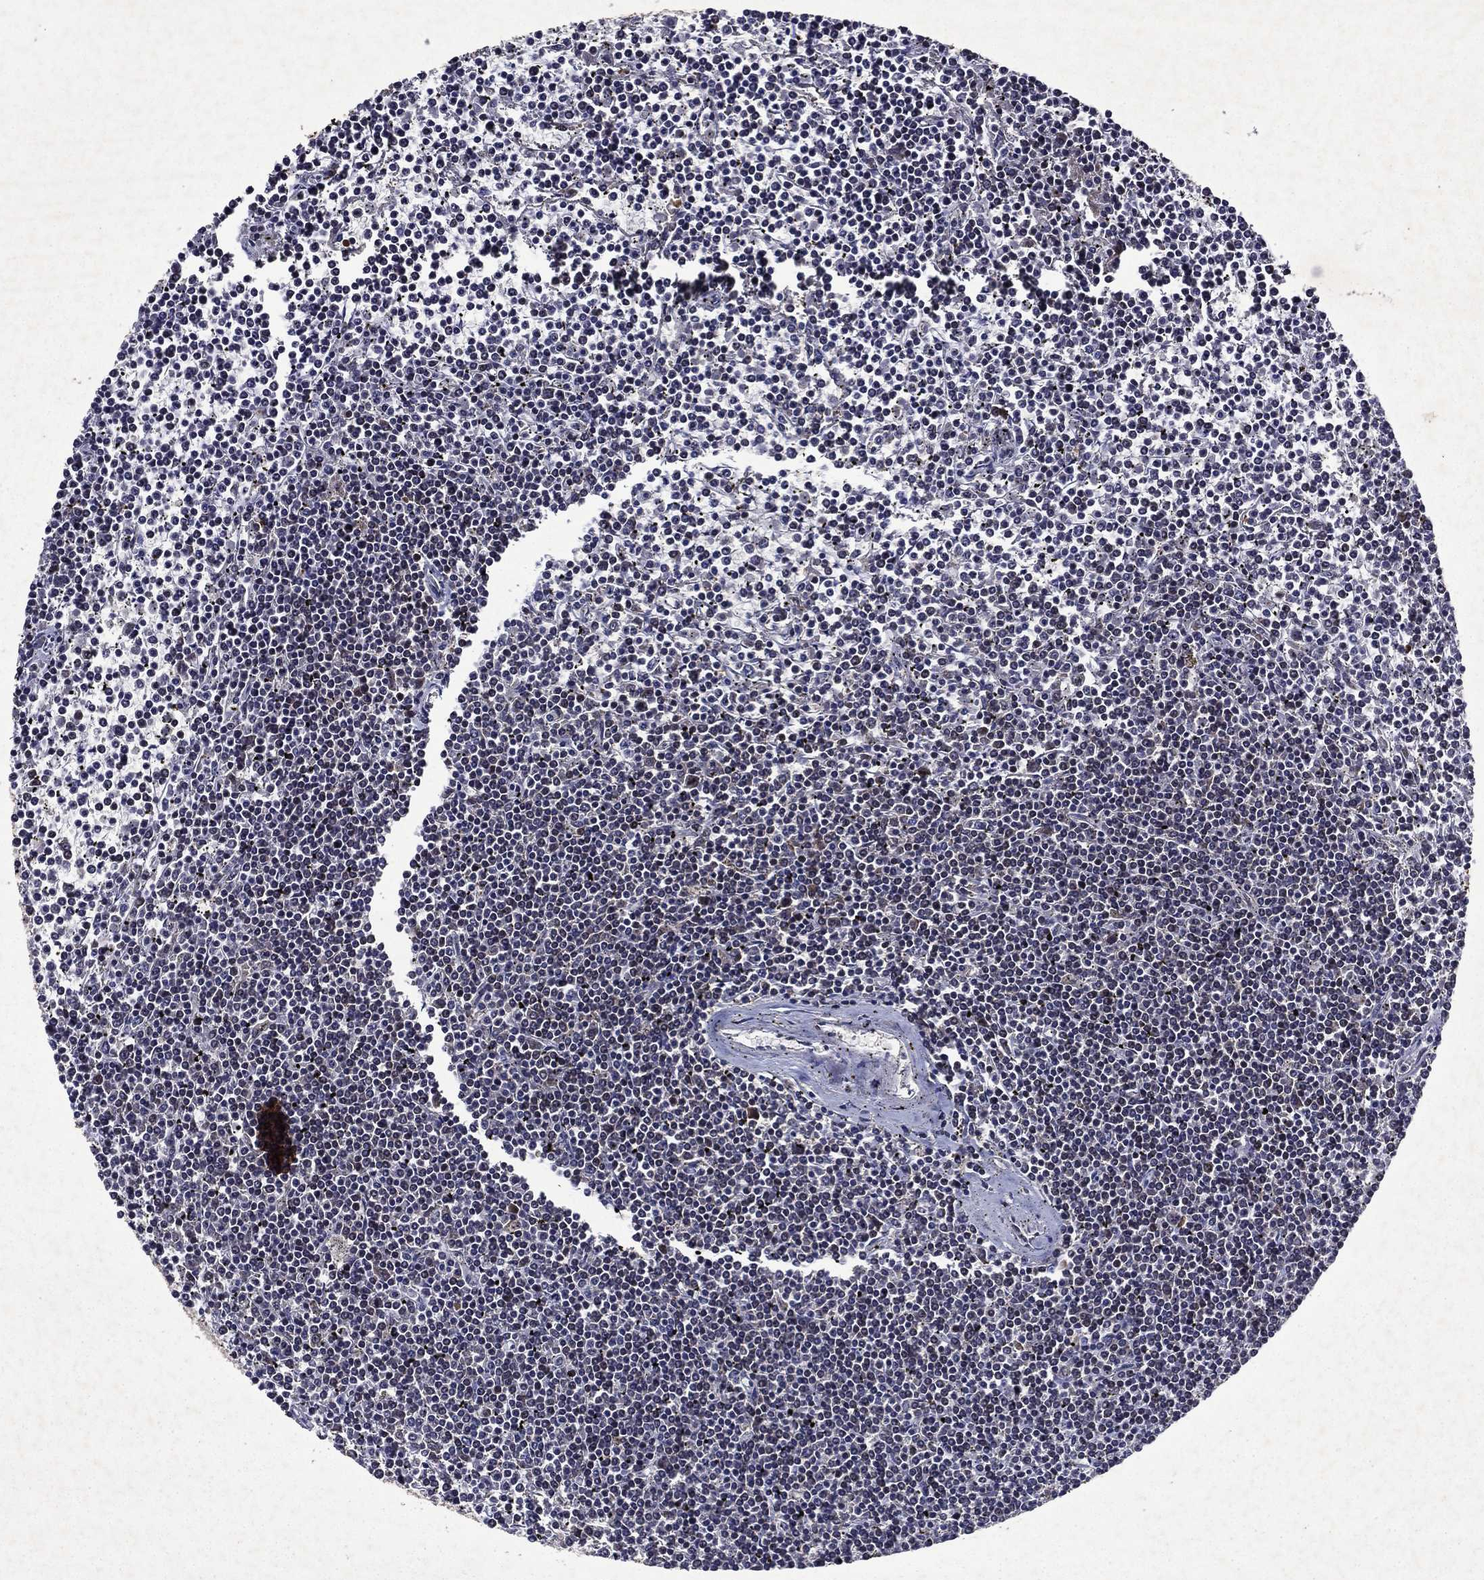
{"staining": {"intensity": "negative", "quantity": "none", "location": "none"}, "tissue": "lymphoma", "cell_type": "Tumor cells", "image_type": "cancer", "snomed": [{"axis": "morphology", "description": "Malignant lymphoma, non-Hodgkin's type, Low grade"}, {"axis": "topography", "description": "Spleen"}], "caption": "This is an IHC micrograph of human malignant lymphoma, non-Hodgkin's type (low-grade). There is no staining in tumor cells.", "gene": "EIF2B4", "patient": {"sex": "female", "age": 19}}